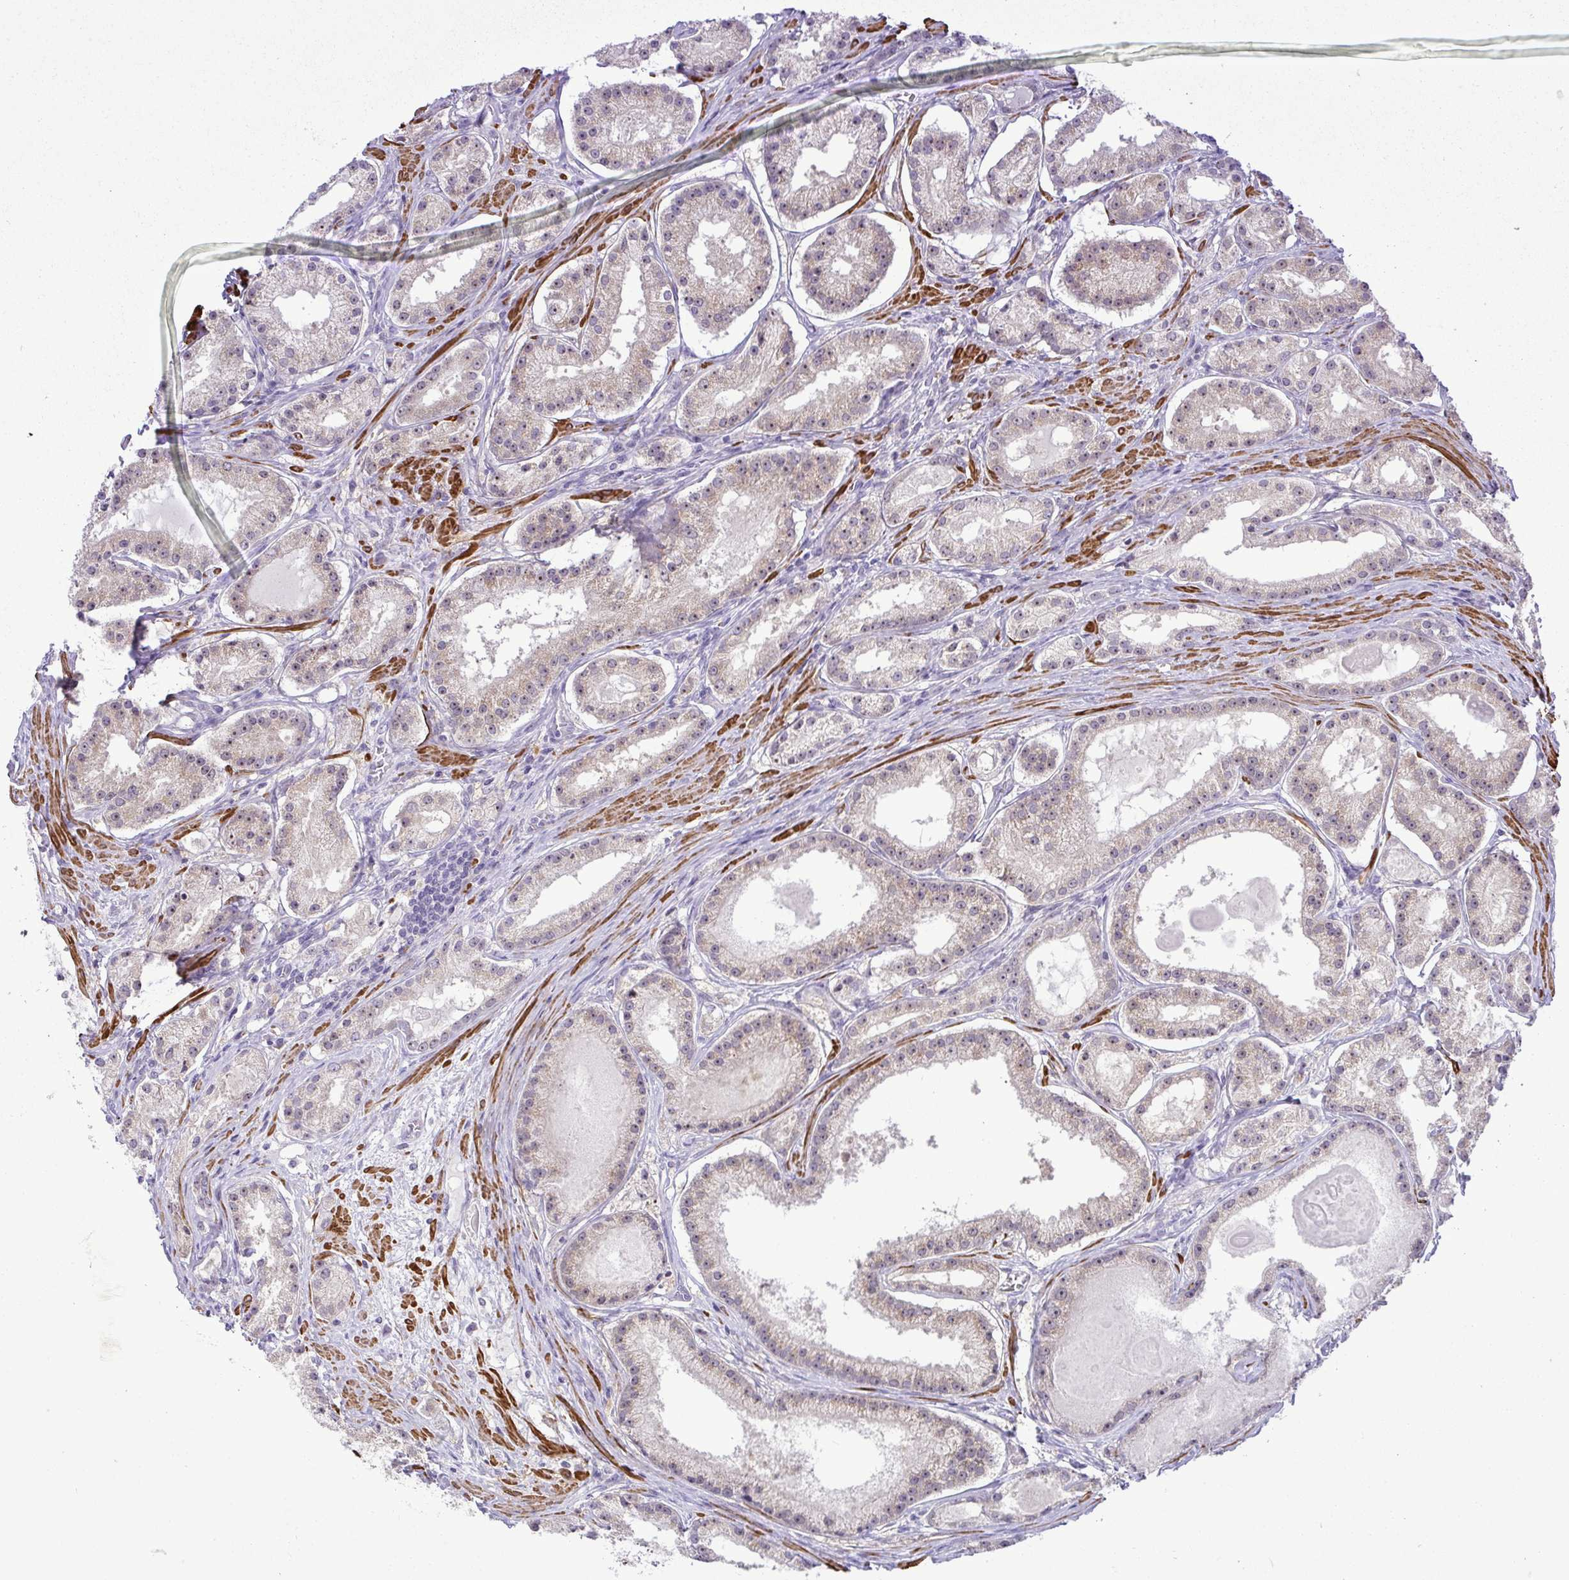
{"staining": {"intensity": "weak", "quantity": "<25%", "location": "cytoplasmic/membranous,nuclear"}, "tissue": "prostate cancer", "cell_type": "Tumor cells", "image_type": "cancer", "snomed": [{"axis": "morphology", "description": "Adenocarcinoma, Low grade"}, {"axis": "topography", "description": "Prostate"}], "caption": "Tumor cells show no significant expression in prostate low-grade adenocarcinoma.", "gene": "RSL24D1", "patient": {"sex": "male", "age": 57}}